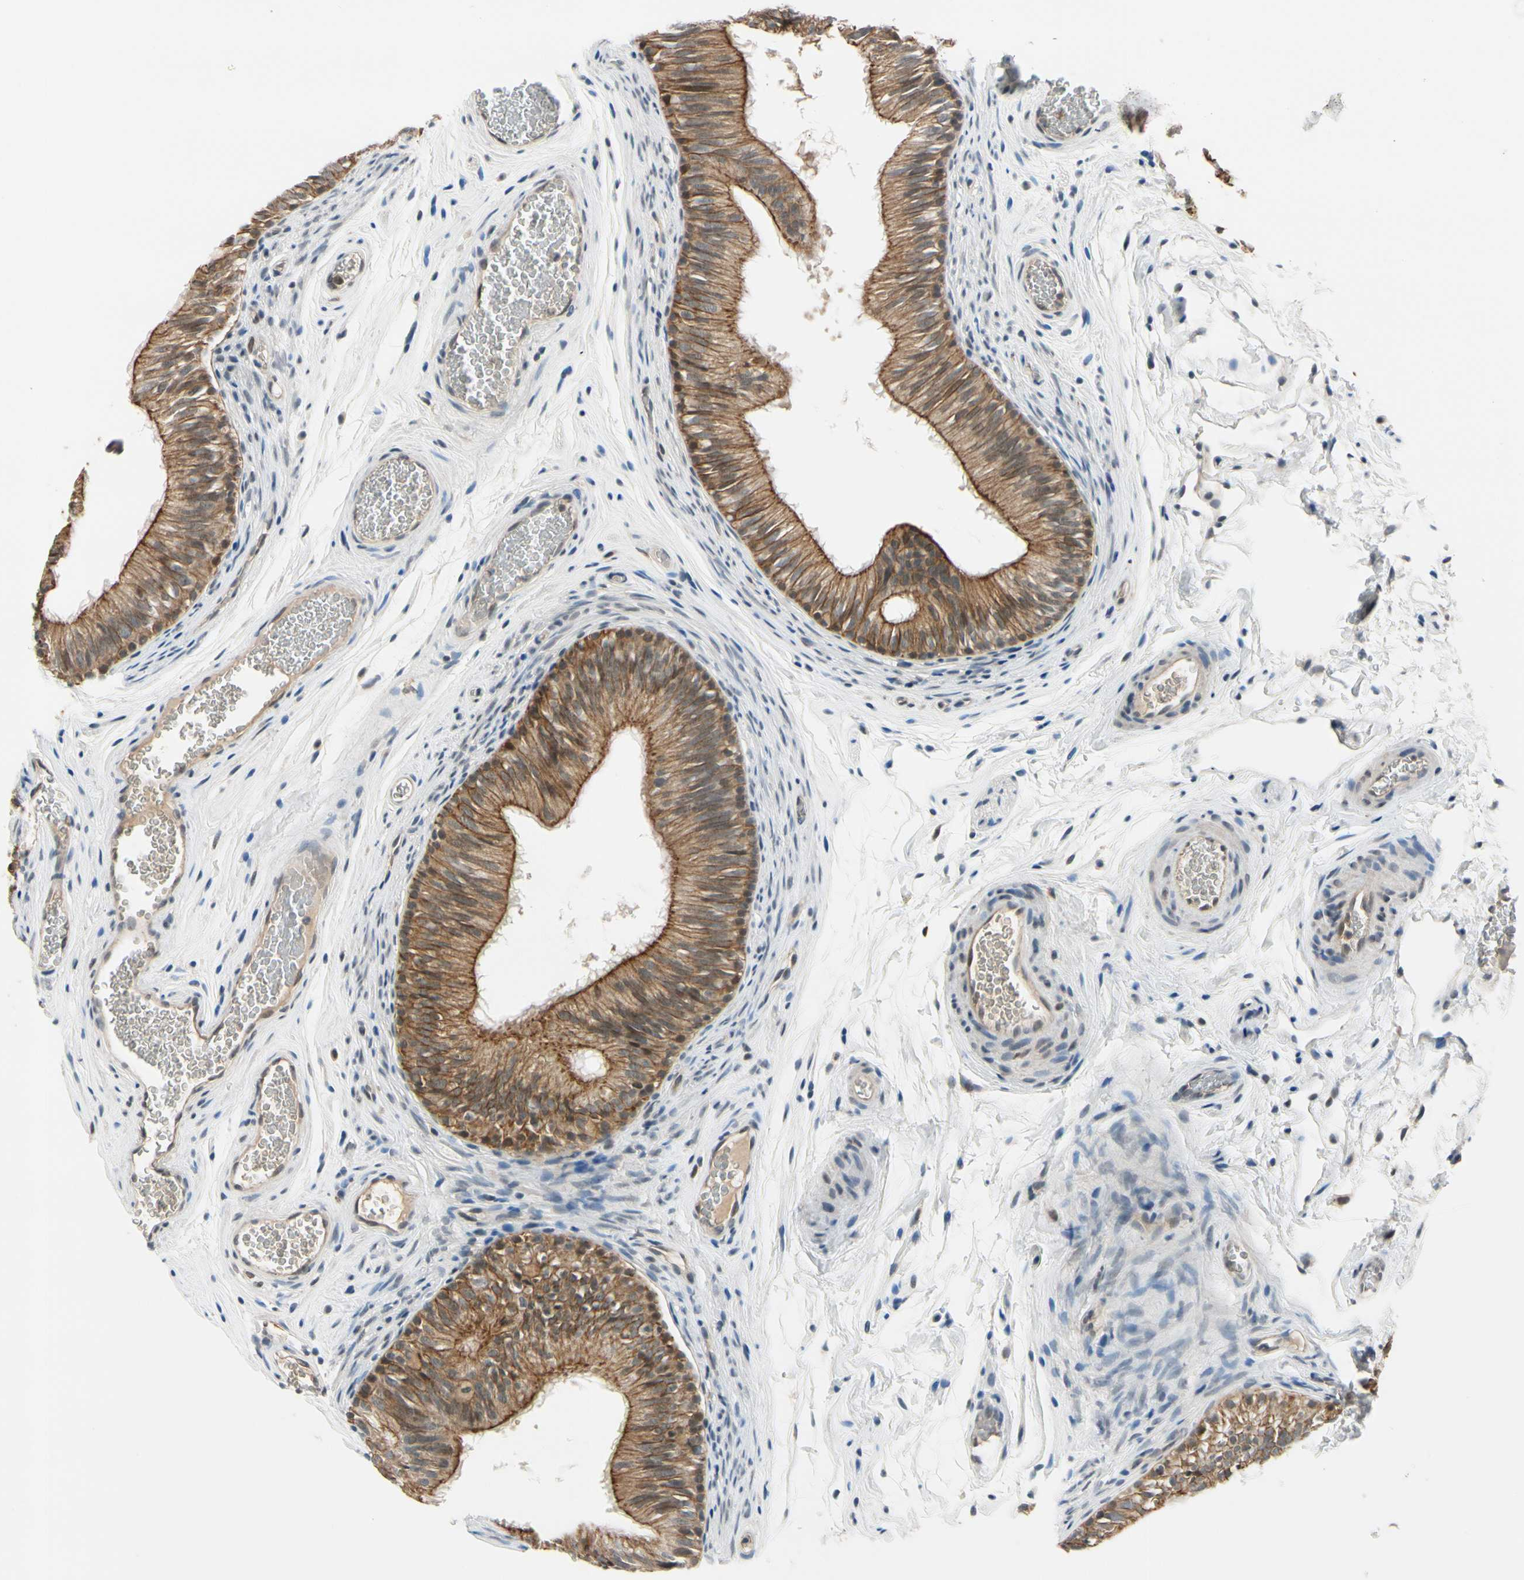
{"staining": {"intensity": "moderate", "quantity": ">75%", "location": "cytoplasmic/membranous,nuclear"}, "tissue": "epididymis", "cell_type": "Glandular cells", "image_type": "normal", "snomed": [{"axis": "morphology", "description": "Normal tissue, NOS"}, {"axis": "topography", "description": "Epididymis"}], "caption": "Approximately >75% of glandular cells in unremarkable human epididymis show moderate cytoplasmic/membranous,nuclear protein expression as visualized by brown immunohistochemical staining.", "gene": "TAF12", "patient": {"sex": "male", "age": 36}}